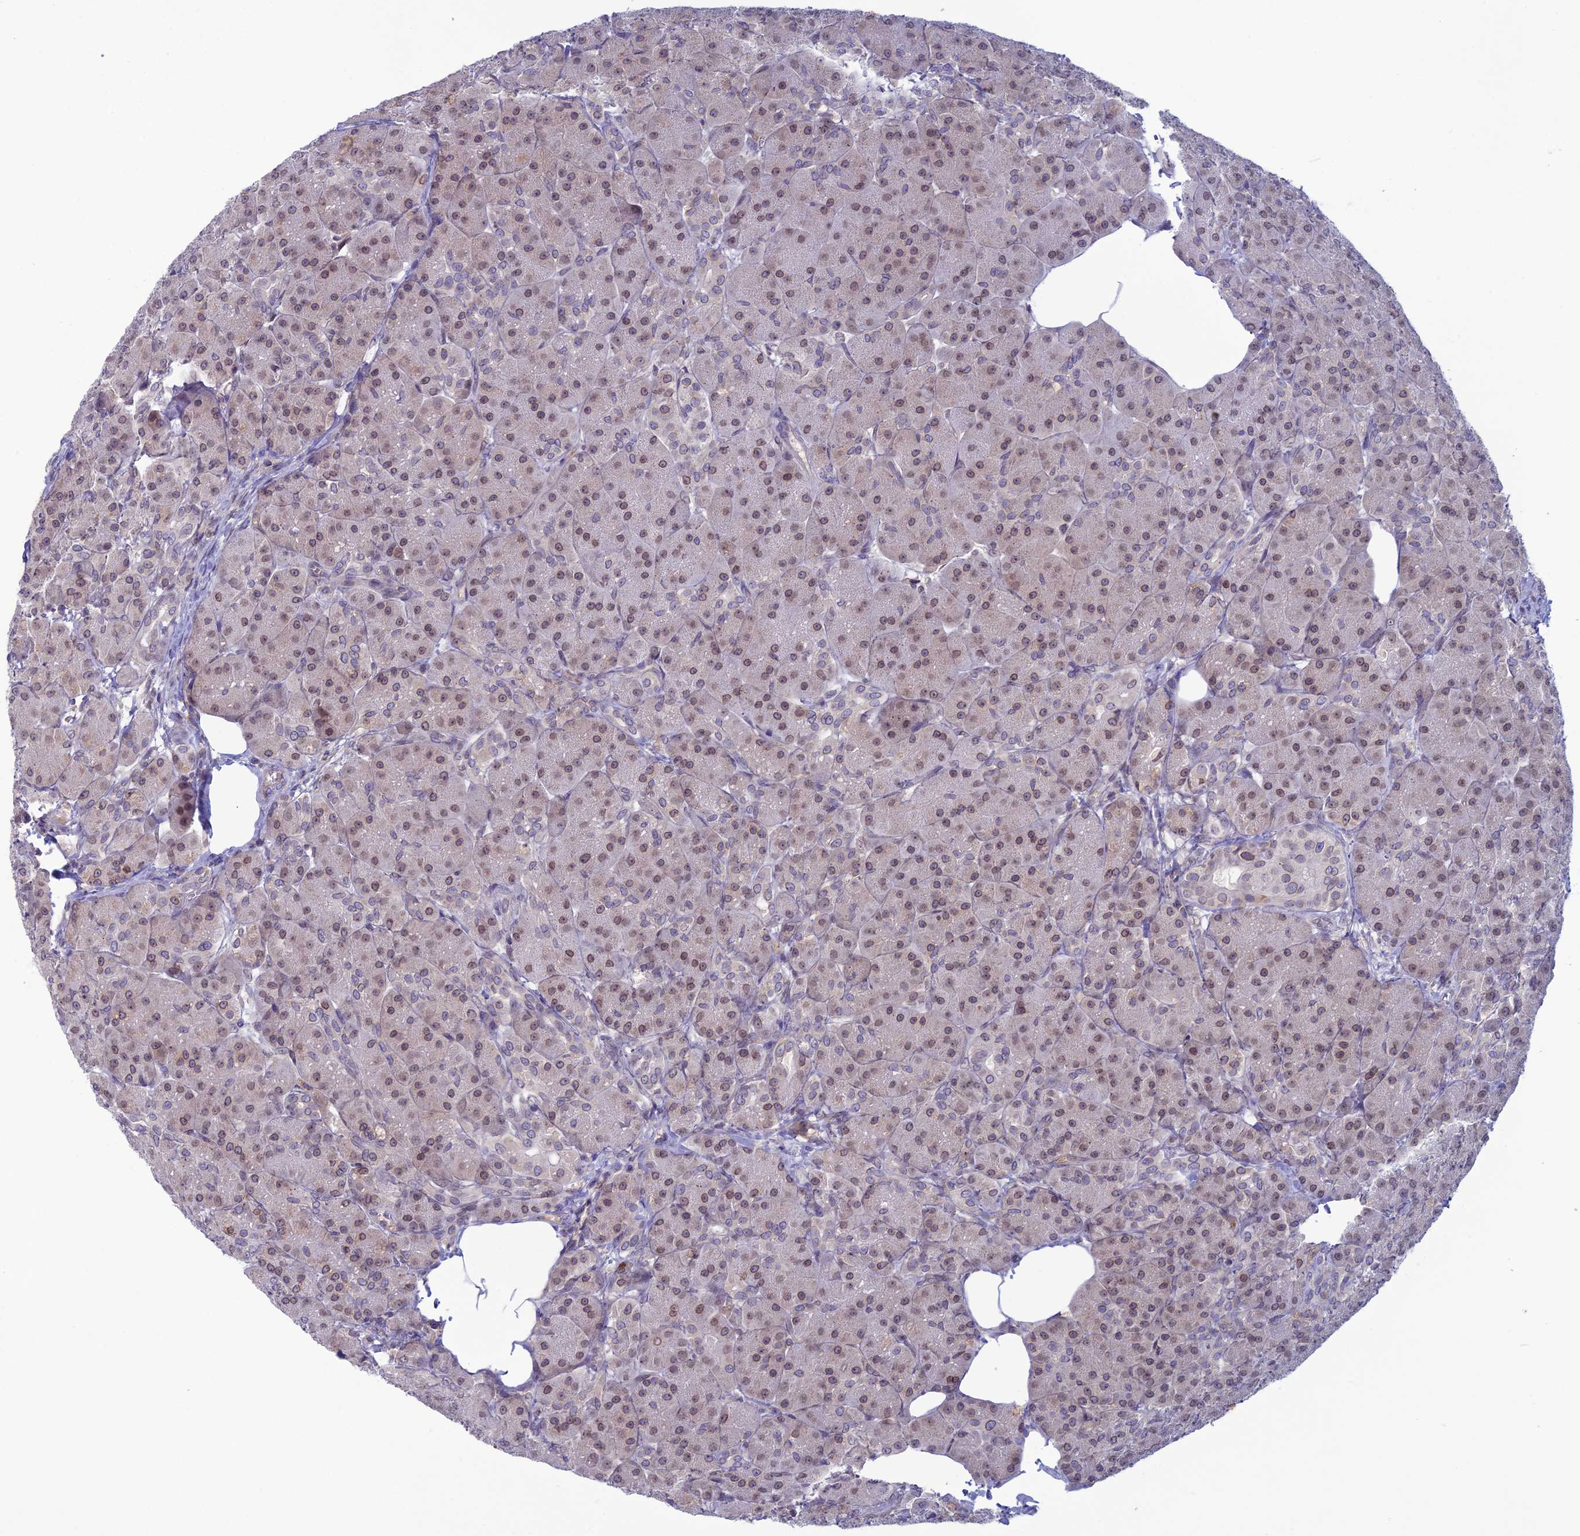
{"staining": {"intensity": "moderate", "quantity": ">75%", "location": "cytoplasmic/membranous,nuclear"}, "tissue": "pancreas", "cell_type": "Exocrine glandular cells", "image_type": "normal", "snomed": [{"axis": "morphology", "description": "Normal tissue, NOS"}, {"axis": "topography", "description": "Pancreas"}], "caption": "A histopathology image showing moderate cytoplasmic/membranous,nuclear expression in approximately >75% of exocrine glandular cells in benign pancreas, as visualized by brown immunohistochemical staining.", "gene": "WDR46", "patient": {"sex": "male", "age": 63}}